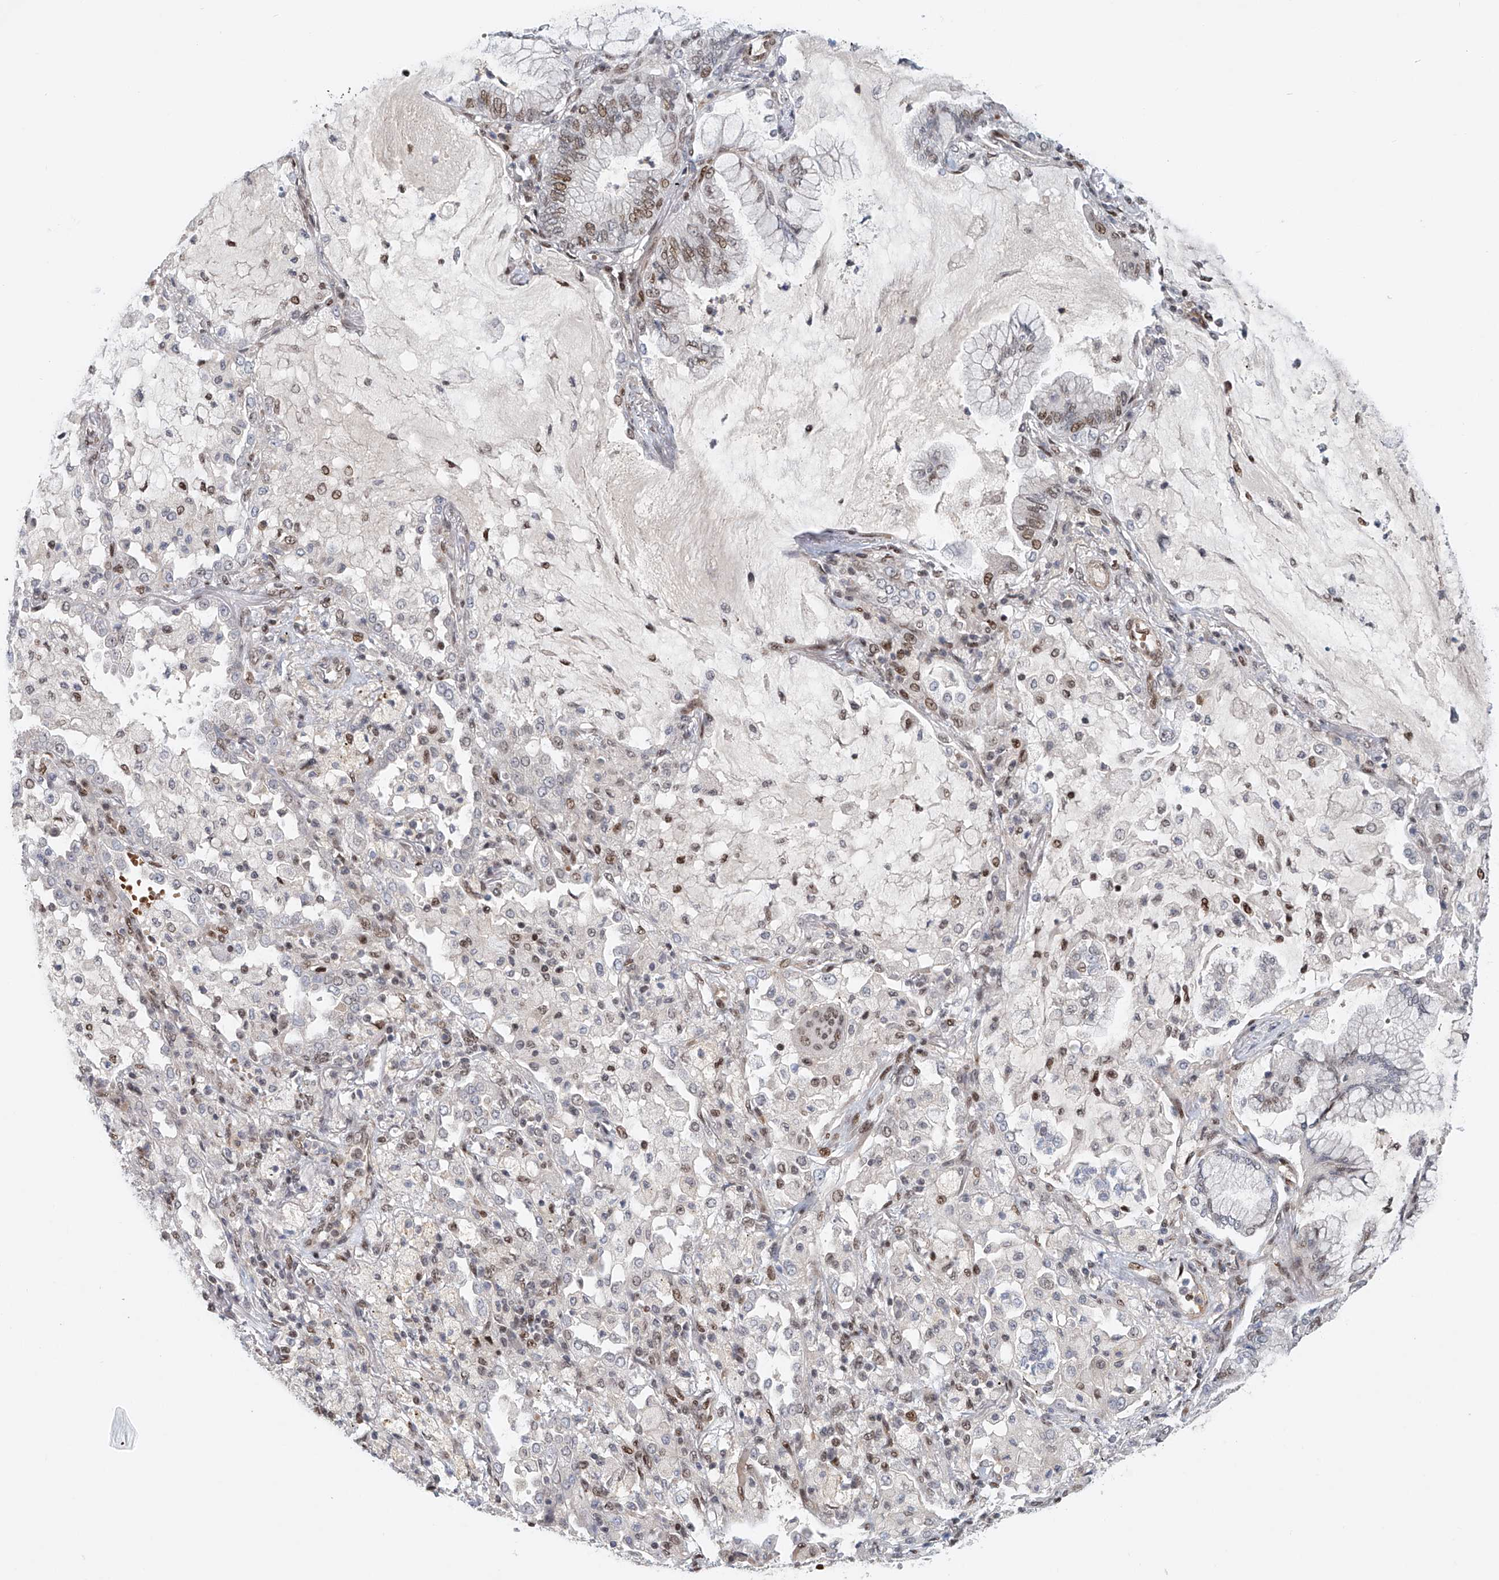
{"staining": {"intensity": "moderate", "quantity": "<25%", "location": "nuclear"}, "tissue": "lung cancer", "cell_type": "Tumor cells", "image_type": "cancer", "snomed": [{"axis": "morphology", "description": "Adenocarcinoma, NOS"}, {"axis": "topography", "description": "Lung"}], "caption": "This micrograph exhibits immunohistochemistry staining of human lung adenocarcinoma, with low moderate nuclear expression in approximately <25% of tumor cells.", "gene": "ZNF470", "patient": {"sex": "female", "age": 70}}